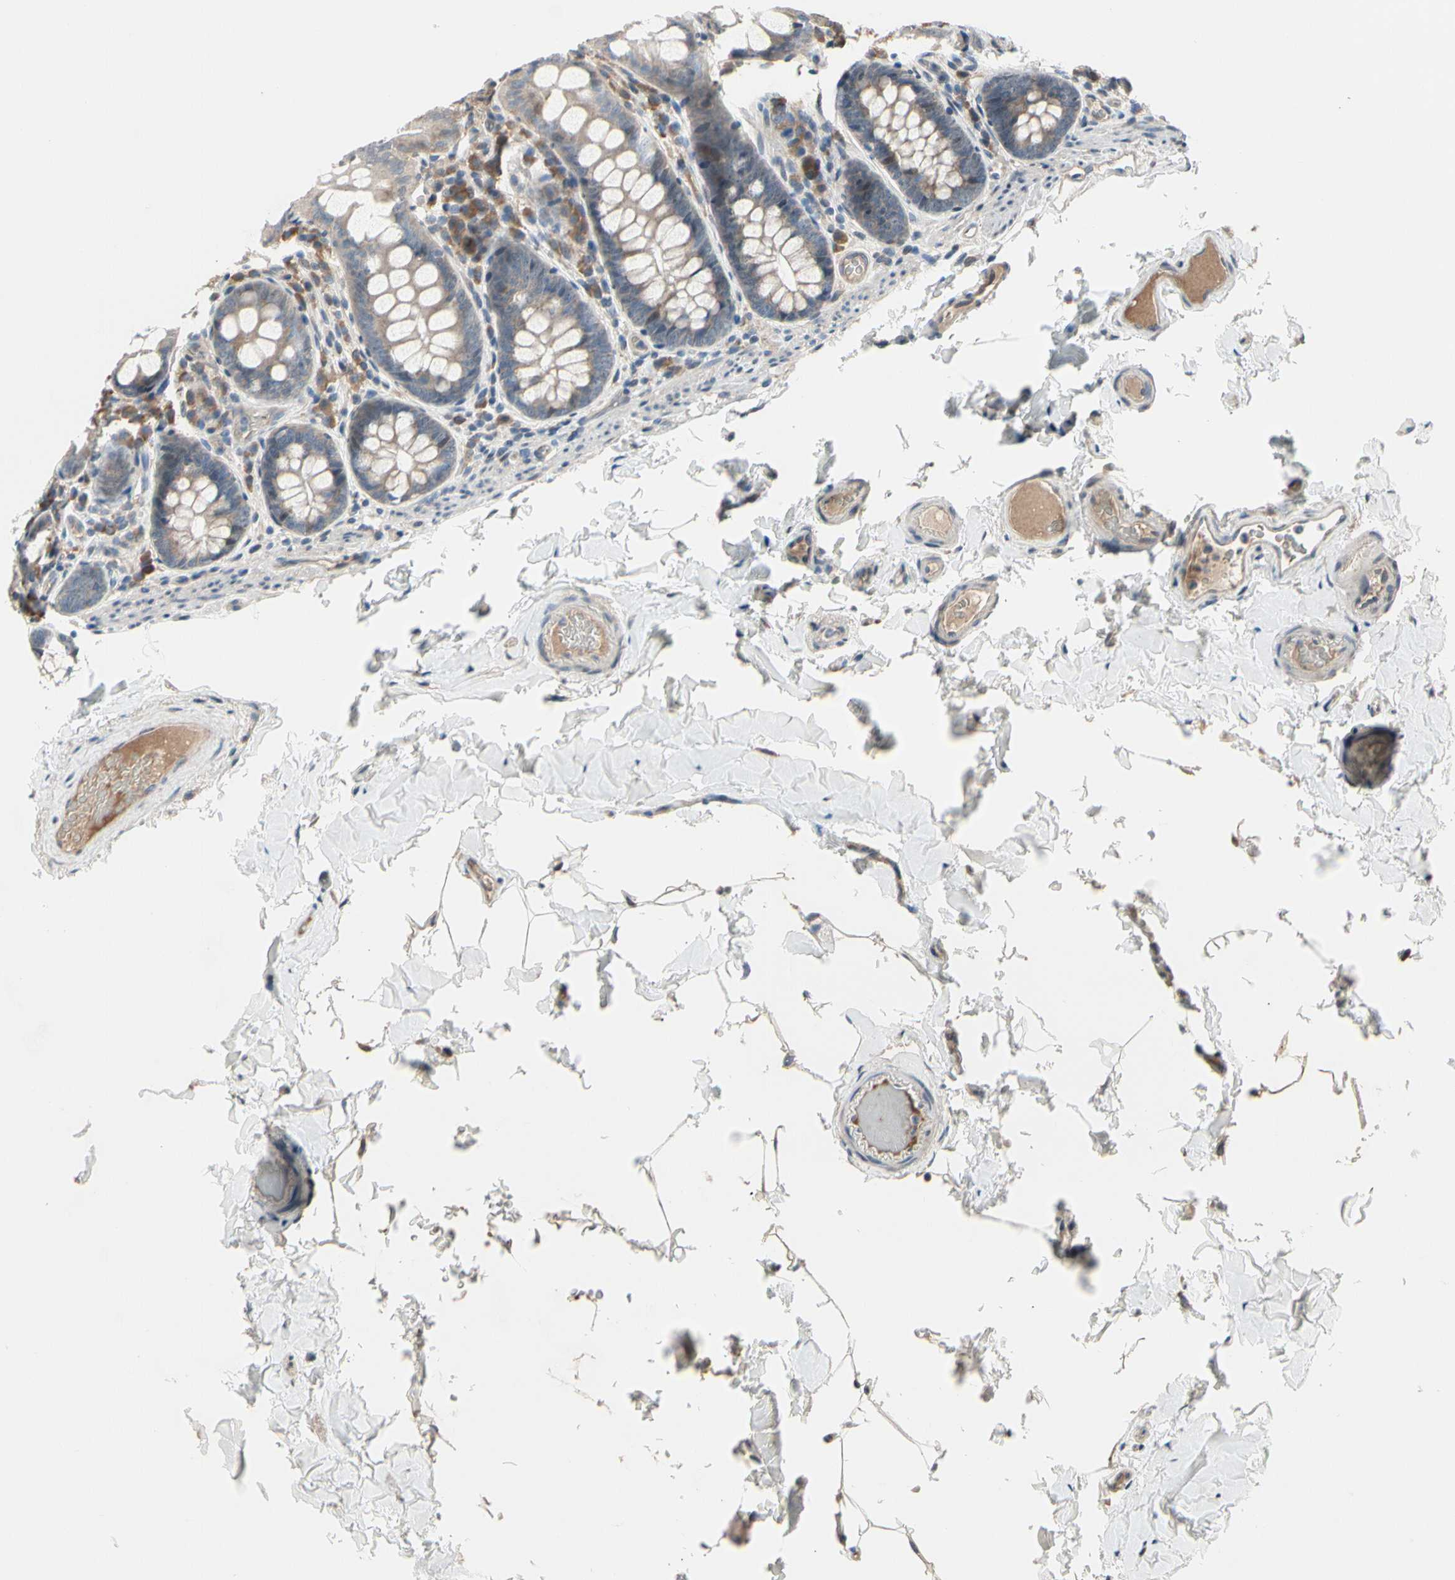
{"staining": {"intensity": "moderate", "quantity": ">75%", "location": "cytoplasmic/membranous"}, "tissue": "colon", "cell_type": "Endothelial cells", "image_type": "normal", "snomed": [{"axis": "morphology", "description": "Normal tissue, NOS"}, {"axis": "topography", "description": "Colon"}], "caption": "The photomicrograph exhibits immunohistochemical staining of unremarkable colon. There is moderate cytoplasmic/membranous positivity is appreciated in about >75% of endothelial cells.", "gene": "SNX29", "patient": {"sex": "female", "age": 61}}